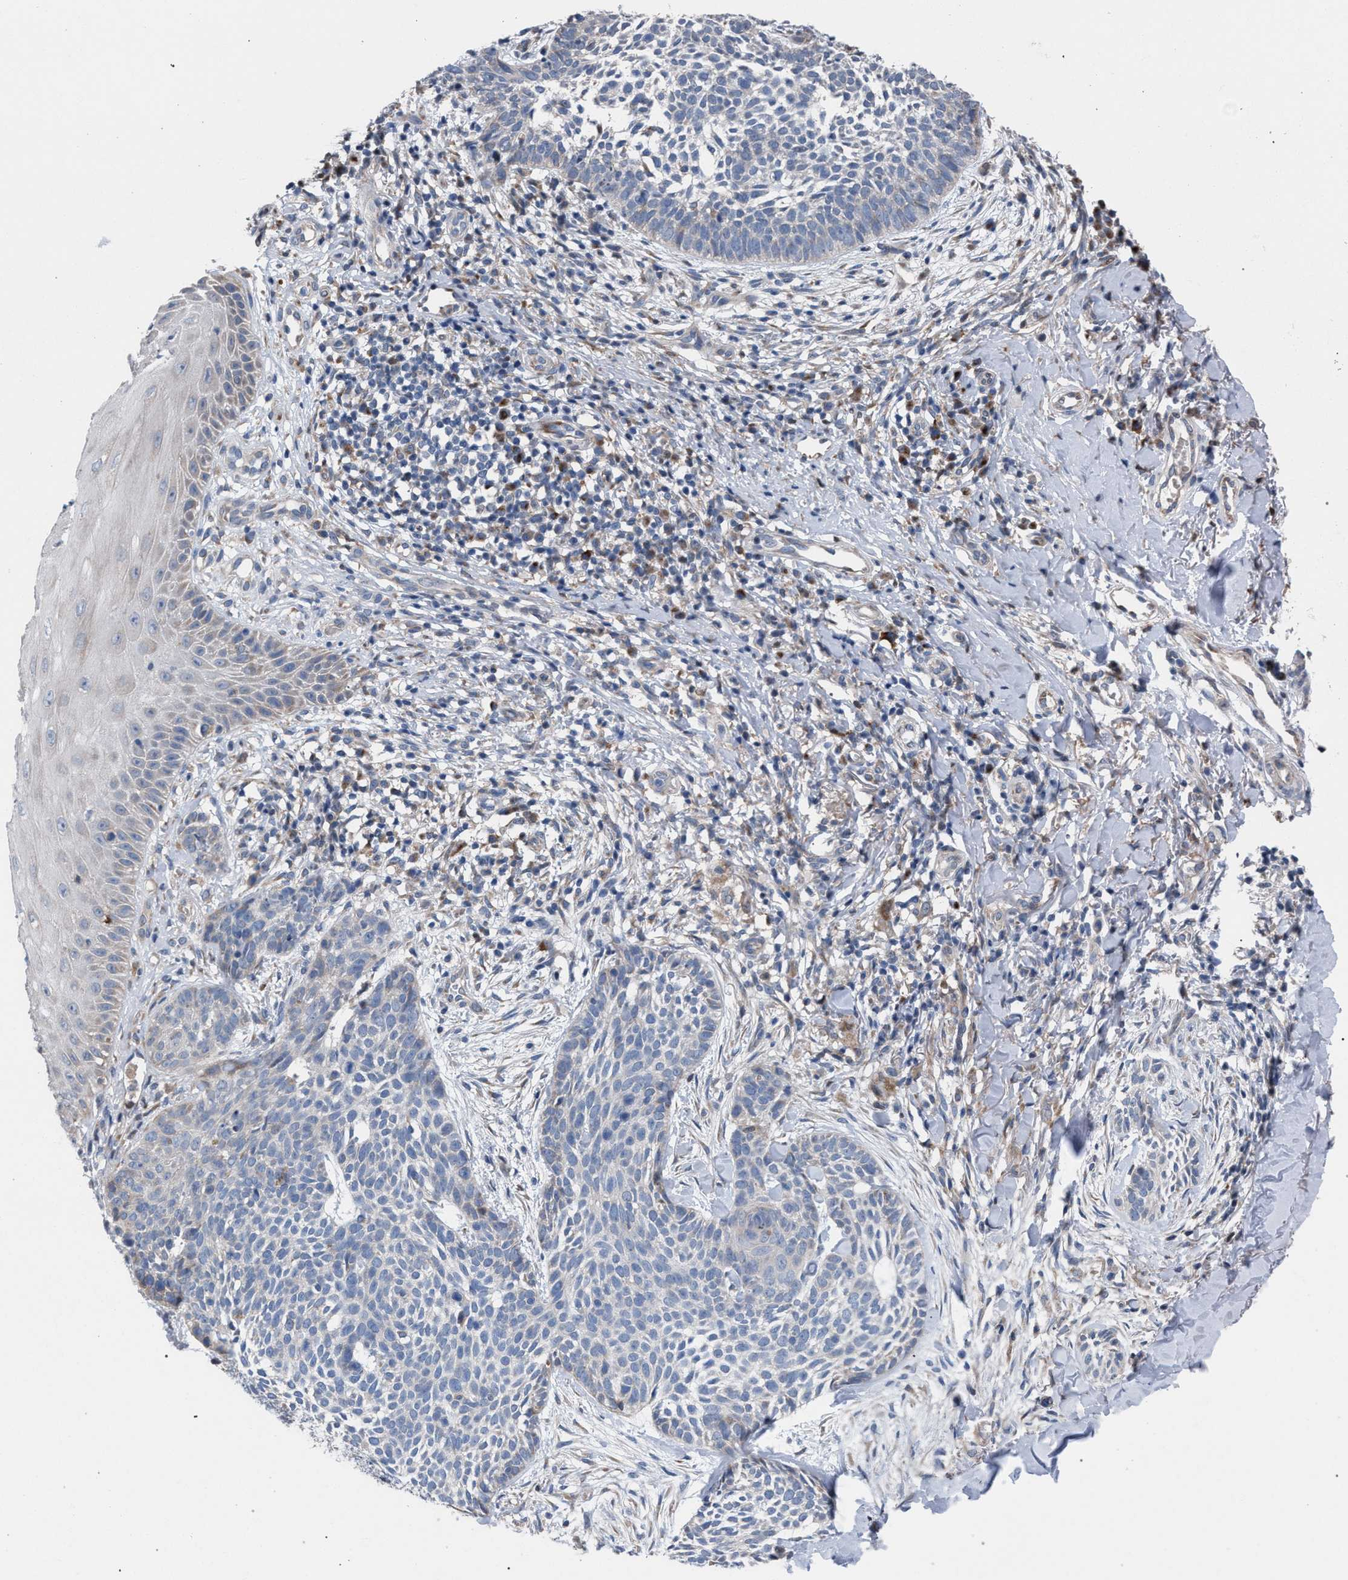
{"staining": {"intensity": "negative", "quantity": "none", "location": "none"}, "tissue": "skin cancer", "cell_type": "Tumor cells", "image_type": "cancer", "snomed": [{"axis": "morphology", "description": "Normal tissue, NOS"}, {"axis": "morphology", "description": "Basal cell carcinoma"}, {"axis": "topography", "description": "Skin"}], "caption": "High magnification brightfield microscopy of basal cell carcinoma (skin) stained with DAB (3,3'-diaminobenzidine) (brown) and counterstained with hematoxylin (blue): tumor cells show no significant expression.", "gene": "RNF135", "patient": {"sex": "male", "age": 67}}